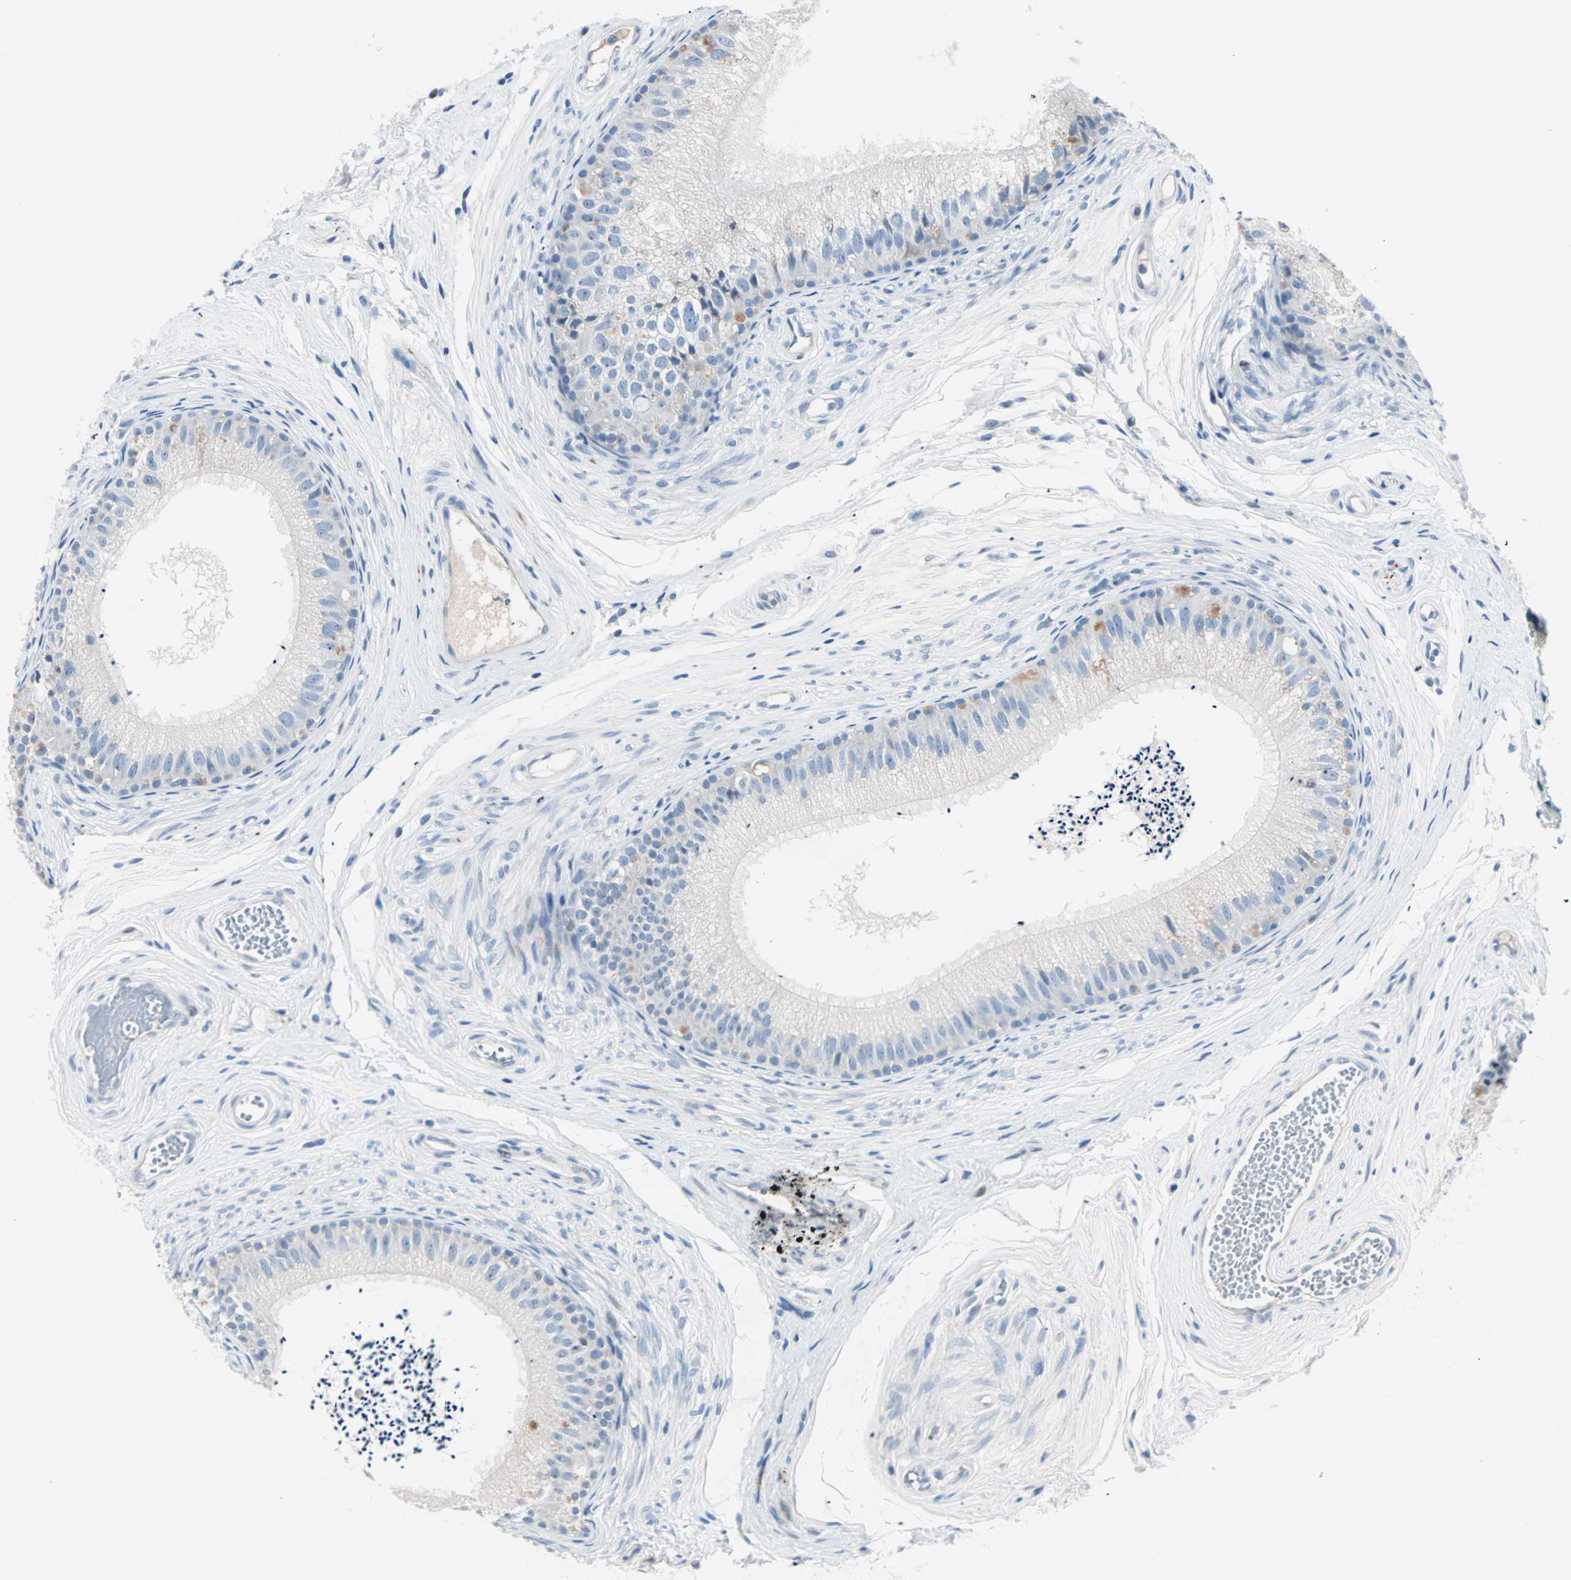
{"staining": {"intensity": "weak", "quantity": "<25%", "location": "cytoplasmic/membranous"}, "tissue": "epididymis", "cell_type": "Glandular cells", "image_type": "normal", "snomed": [{"axis": "morphology", "description": "Normal tissue, NOS"}, {"axis": "topography", "description": "Epididymis"}], "caption": "The immunohistochemistry (IHC) histopathology image has no significant positivity in glandular cells of epididymis. (DAB (3,3'-diaminobenzidine) immunohistochemistry (IHC), high magnification).", "gene": "NEFH", "patient": {"sex": "male", "age": 56}}